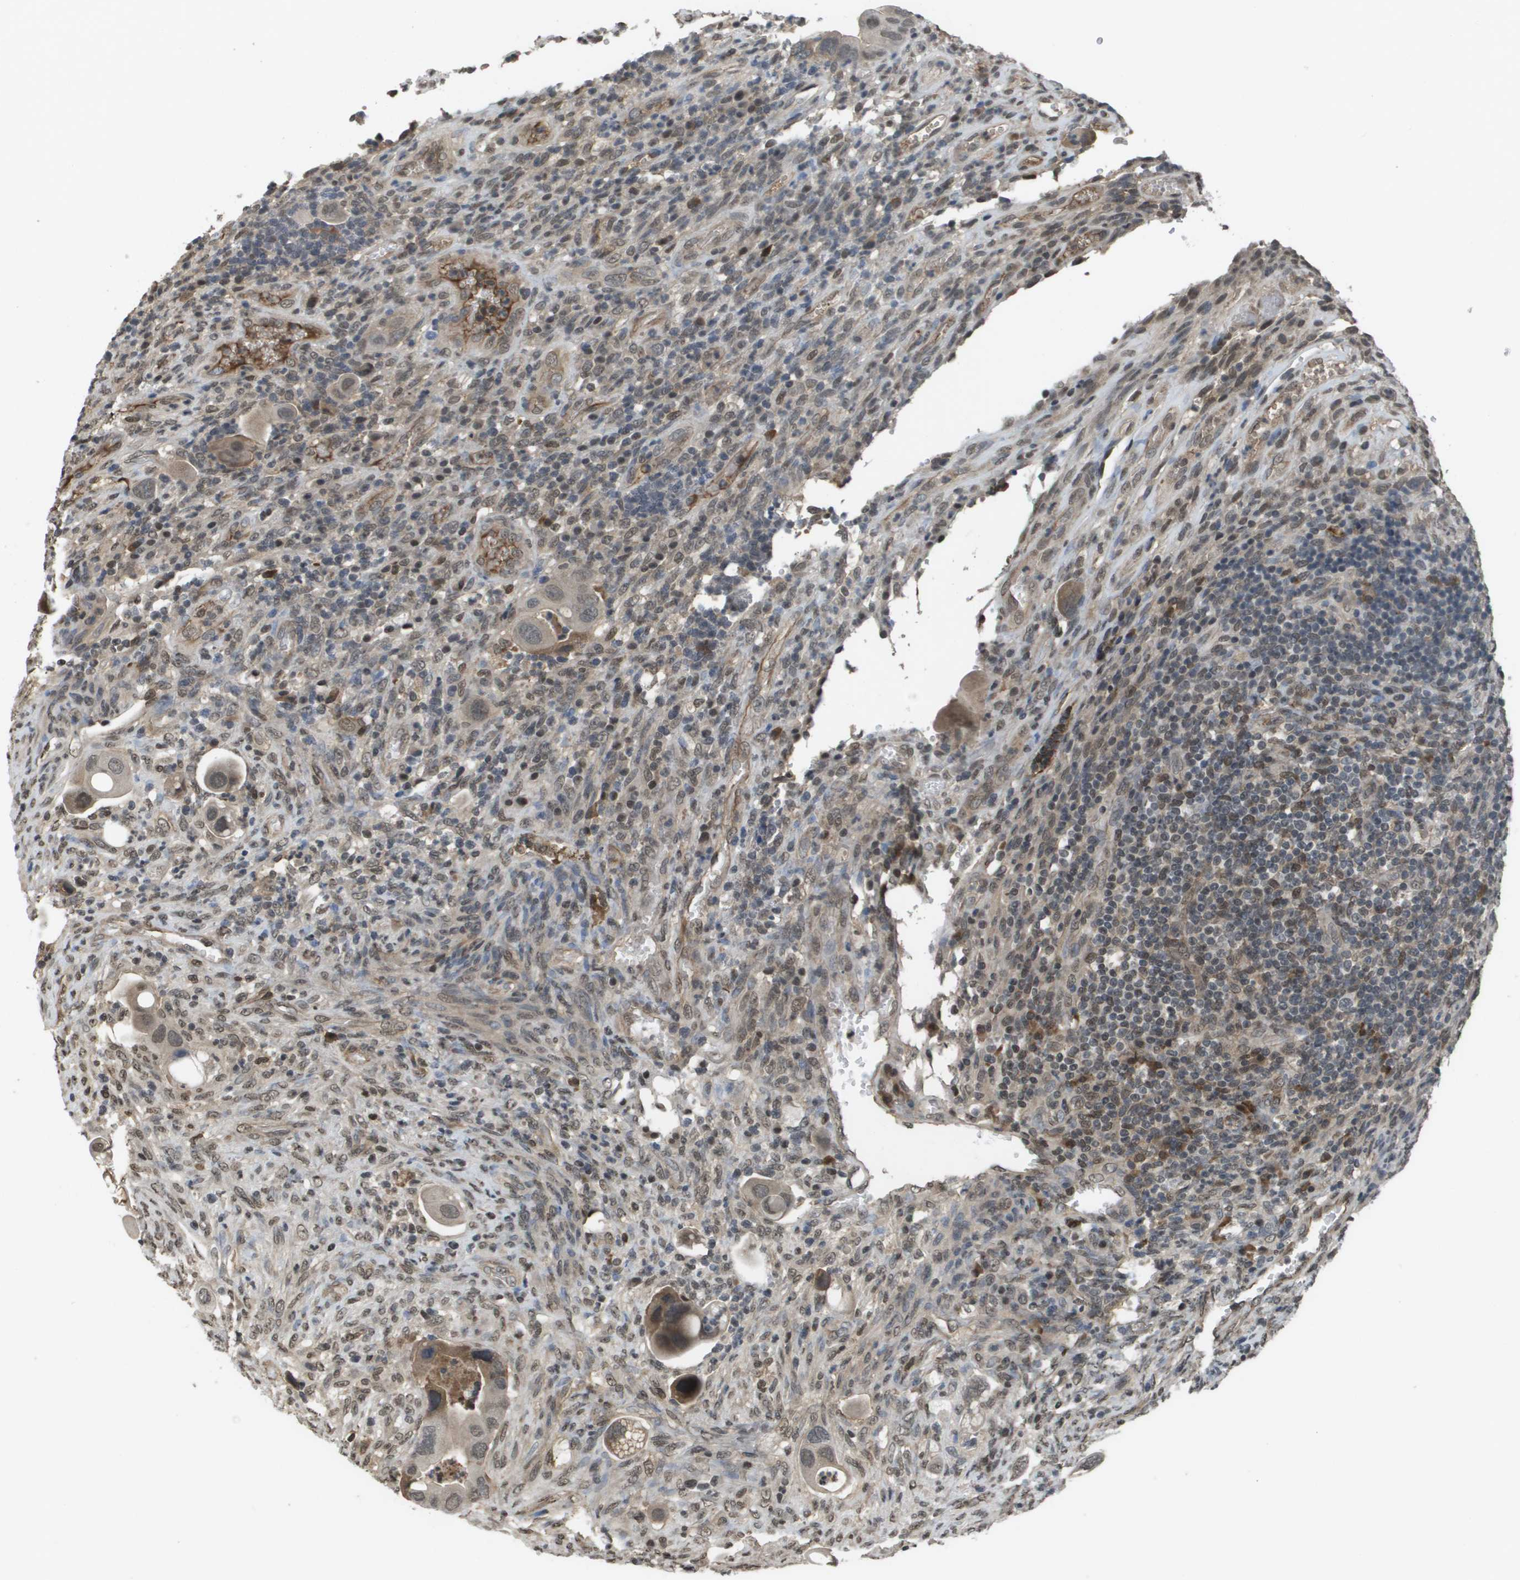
{"staining": {"intensity": "weak", "quantity": "25%-75%", "location": "cytoplasmic/membranous,nuclear"}, "tissue": "colorectal cancer", "cell_type": "Tumor cells", "image_type": "cancer", "snomed": [{"axis": "morphology", "description": "Adenocarcinoma, NOS"}, {"axis": "topography", "description": "Rectum"}], "caption": "A brown stain highlights weak cytoplasmic/membranous and nuclear positivity of a protein in human colorectal adenocarcinoma tumor cells.", "gene": "NDRG2", "patient": {"sex": "female", "age": 57}}